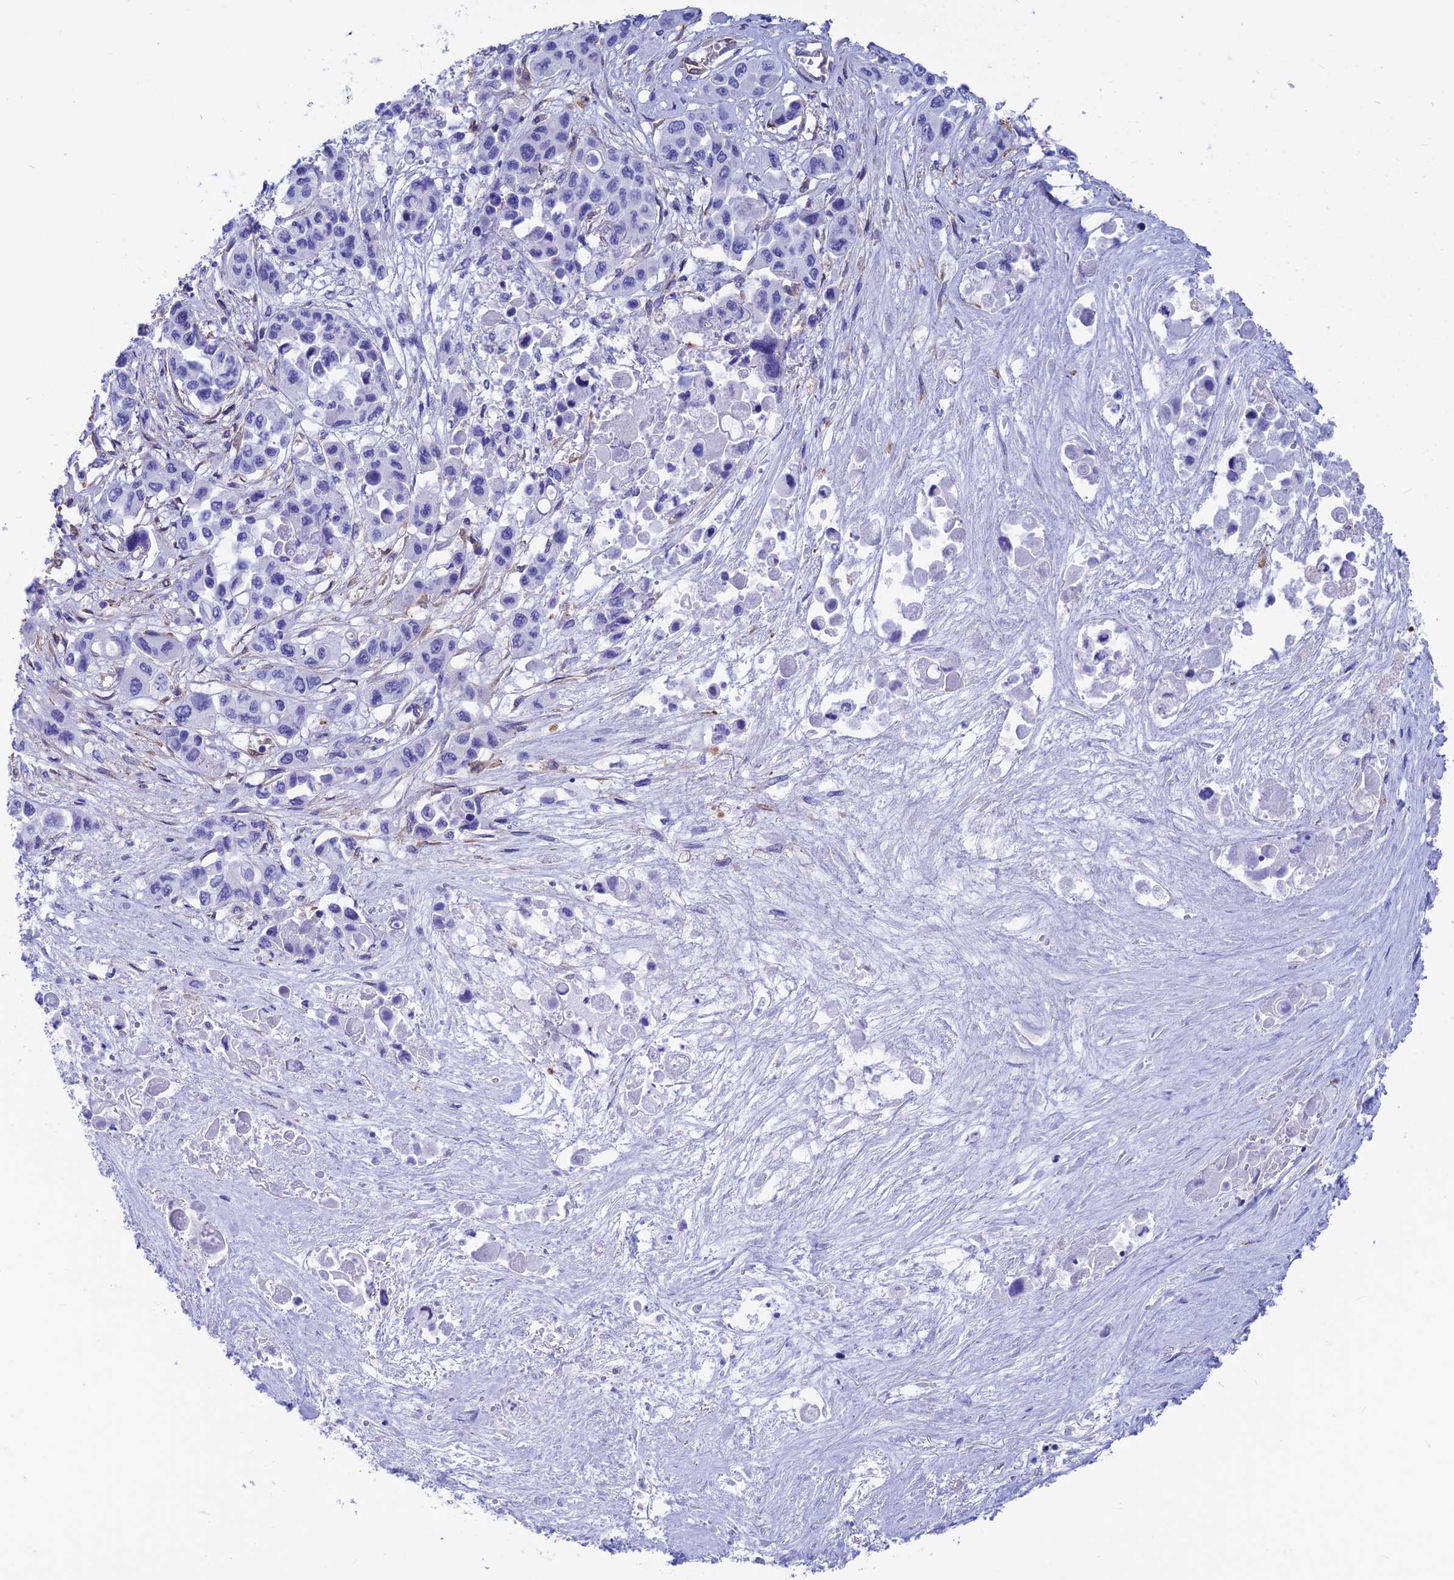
{"staining": {"intensity": "negative", "quantity": "none", "location": "none"}, "tissue": "pancreatic cancer", "cell_type": "Tumor cells", "image_type": "cancer", "snomed": [{"axis": "morphology", "description": "Adenocarcinoma, NOS"}, {"axis": "topography", "description": "Pancreas"}], "caption": "Protein analysis of pancreatic adenocarcinoma reveals no significant staining in tumor cells.", "gene": "GNGT2", "patient": {"sex": "male", "age": 92}}